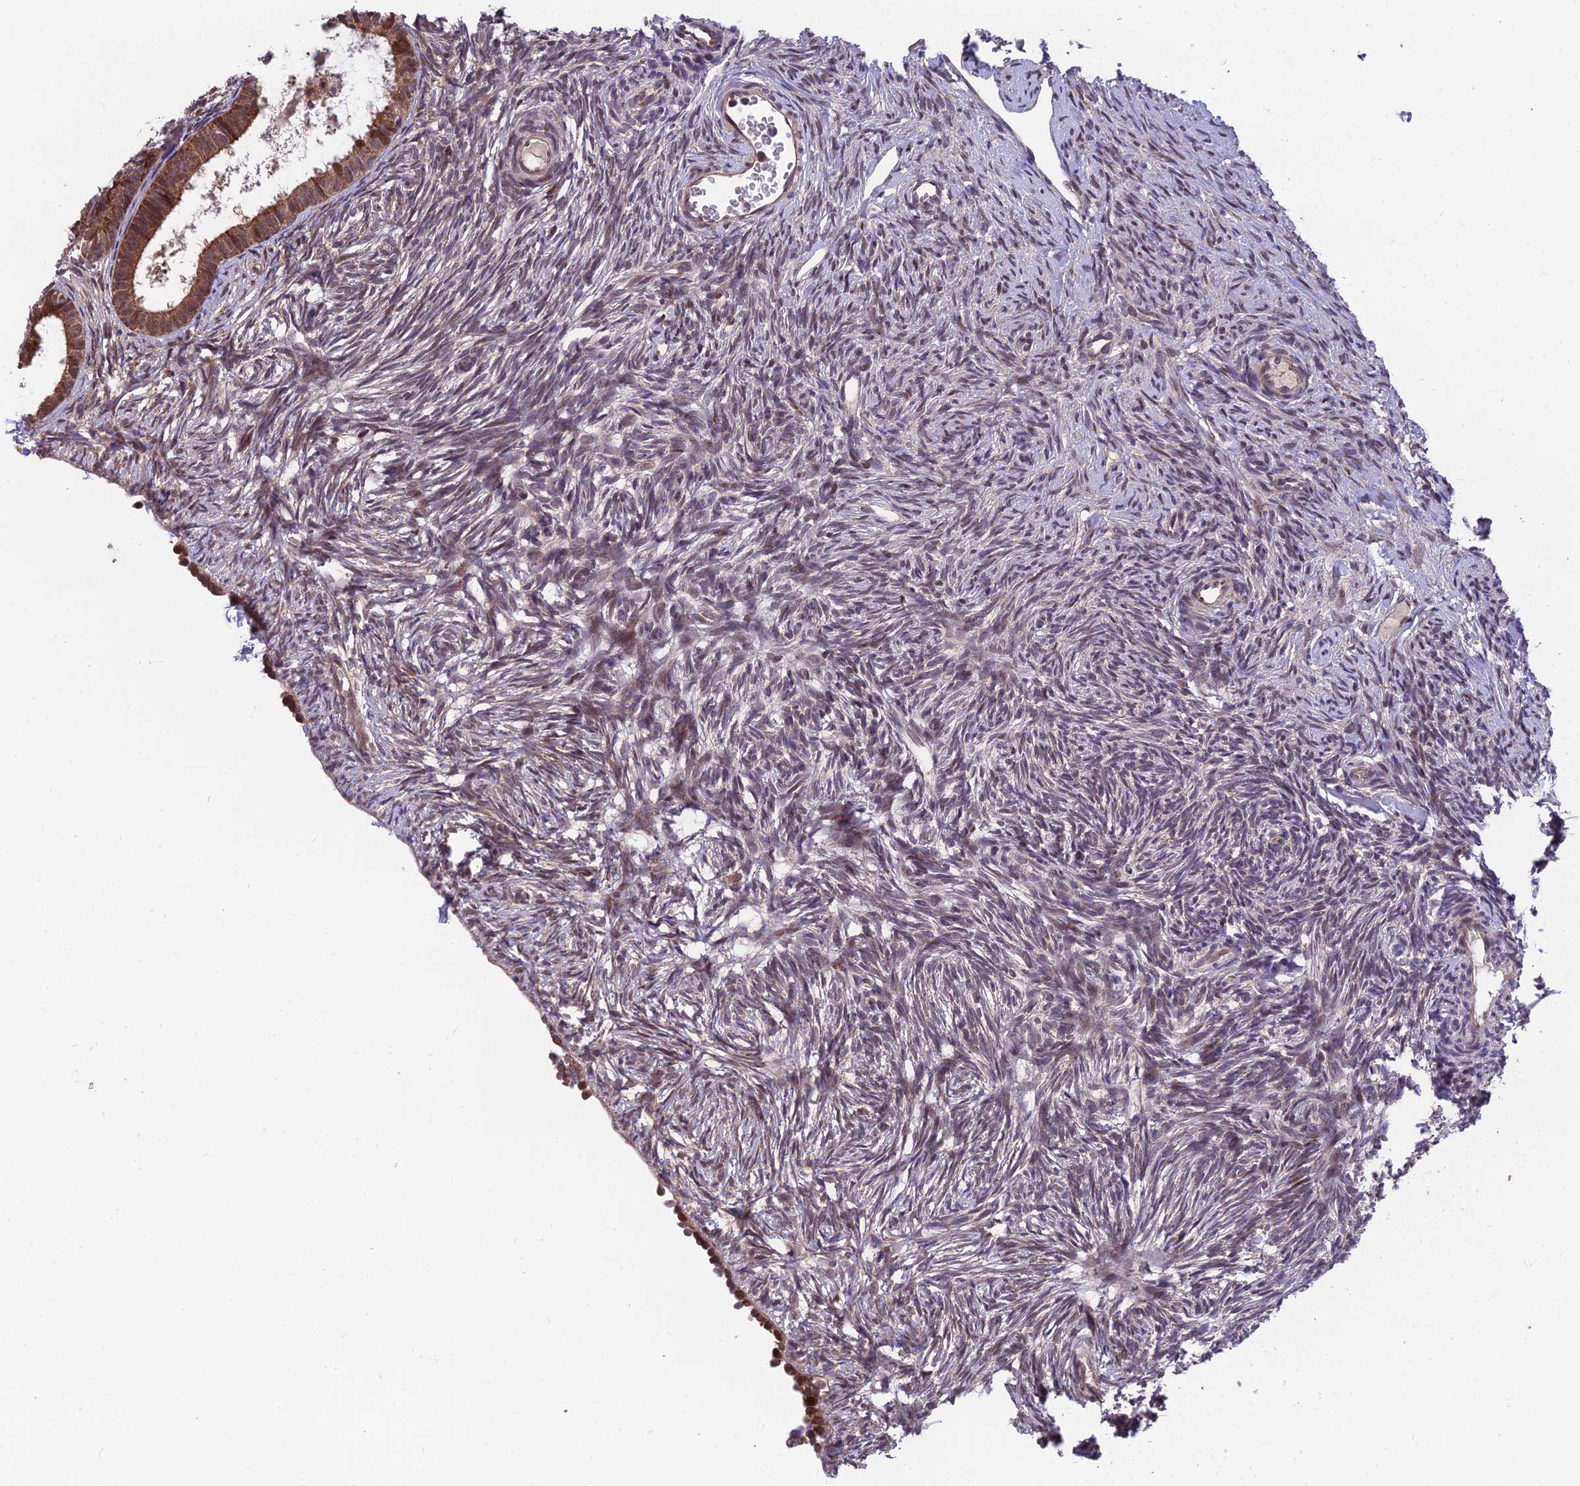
{"staining": {"intensity": "strong", "quantity": ">75%", "location": "cytoplasmic/membranous"}, "tissue": "ovary", "cell_type": "Follicle cells", "image_type": "normal", "snomed": [{"axis": "morphology", "description": "Normal tissue, NOS"}, {"axis": "topography", "description": "Ovary"}], "caption": "There is high levels of strong cytoplasmic/membranous expression in follicle cells of unremarkable ovary, as demonstrated by immunohistochemical staining (brown color).", "gene": "CYP2R1", "patient": {"sex": "female", "age": 51}}